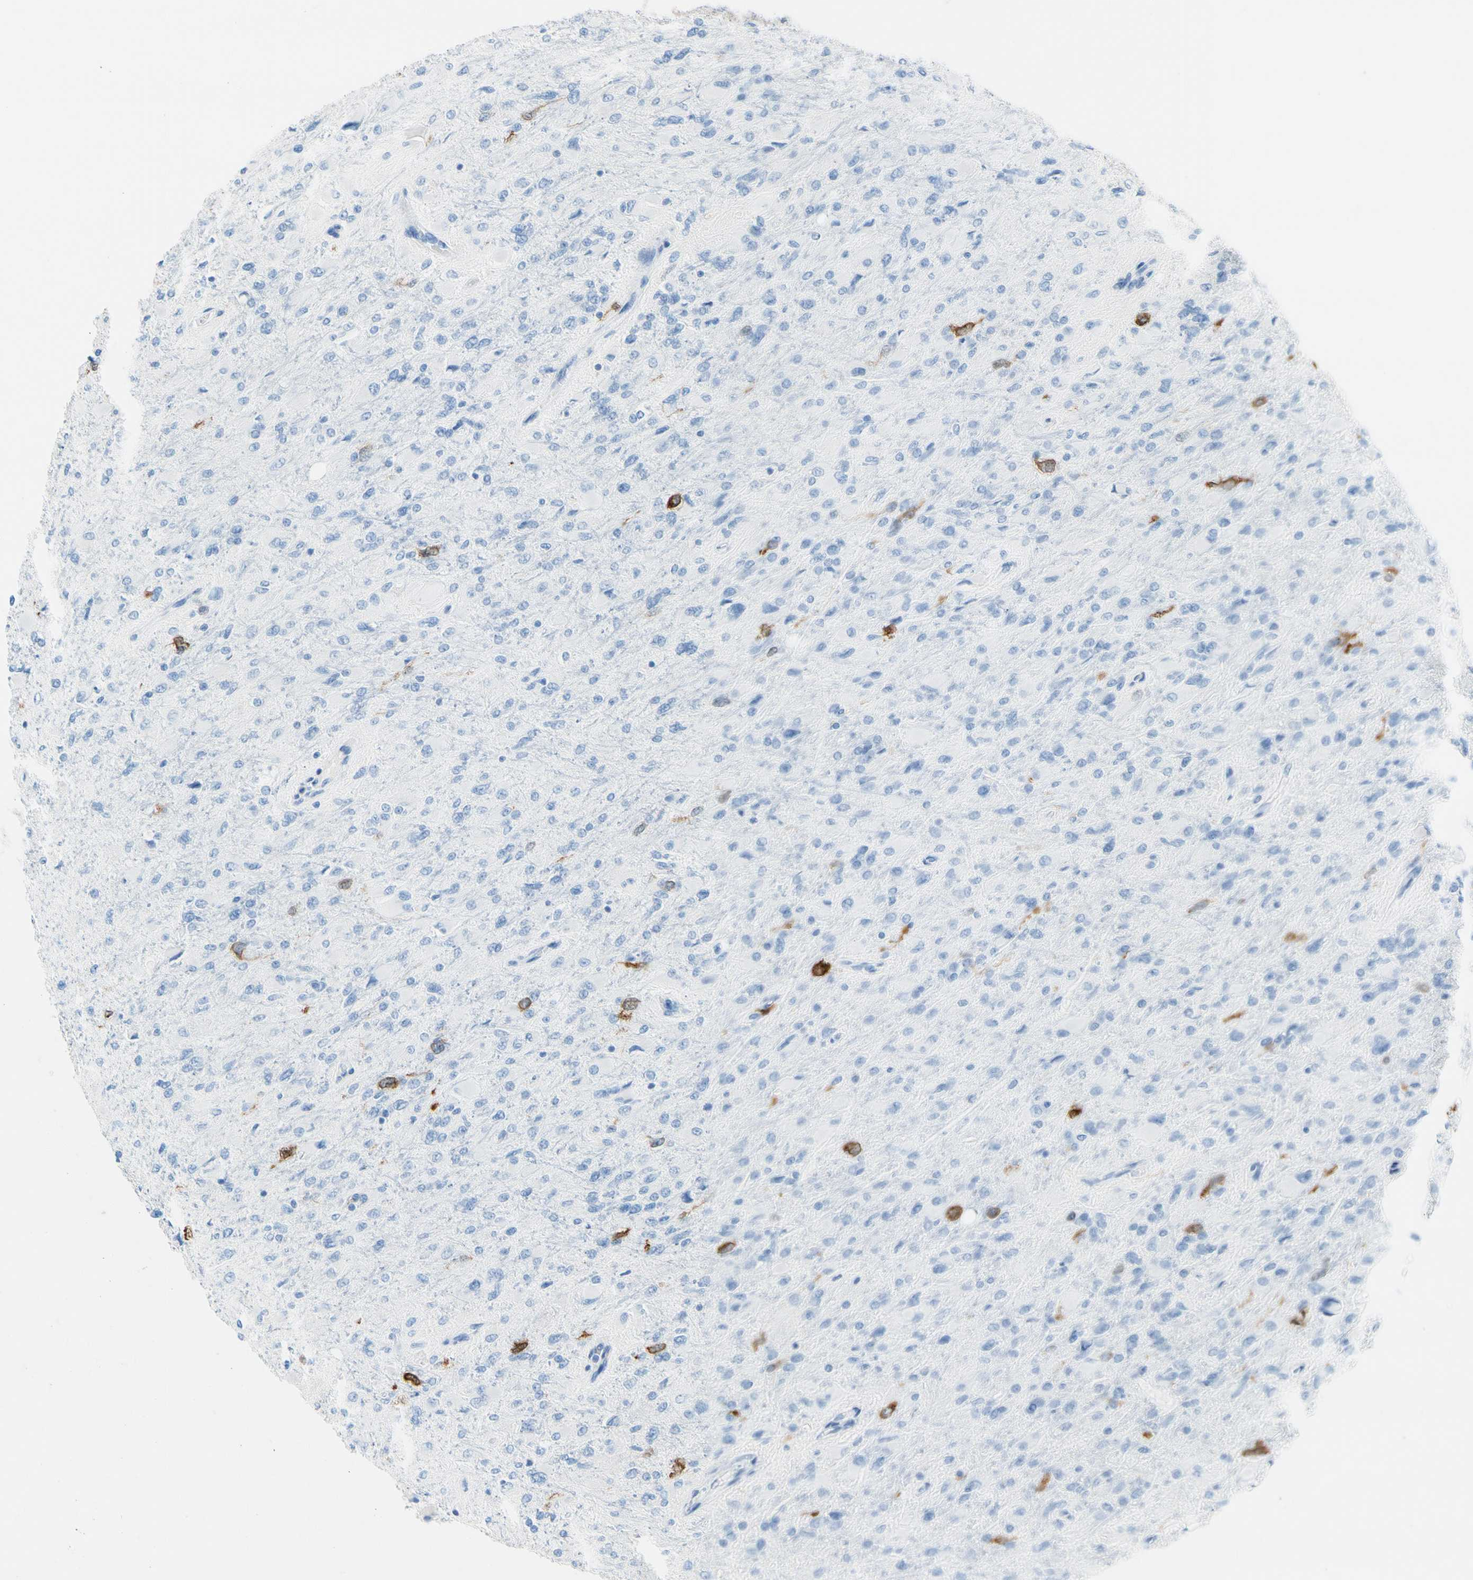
{"staining": {"intensity": "negative", "quantity": "none", "location": "none"}, "tissue": "glioma", "cell_type": "Tumor cells", "image_type": "cancer", "snomed": [{"axis": "morphology", "description": "Glioma, malignant, High grade"}, {"axis": "topography", "description": "Cerebral cortex"}], "caption": "Tumor cells are negative for brown protein staining in glioma. The staining is performed using DAB (3,3'-diaminobenzidine) brown chromogen with nuclei counter-stained in using hematoxylin.", "gene": "TACC3", "patient": {"sex": "female", "age": 36}}